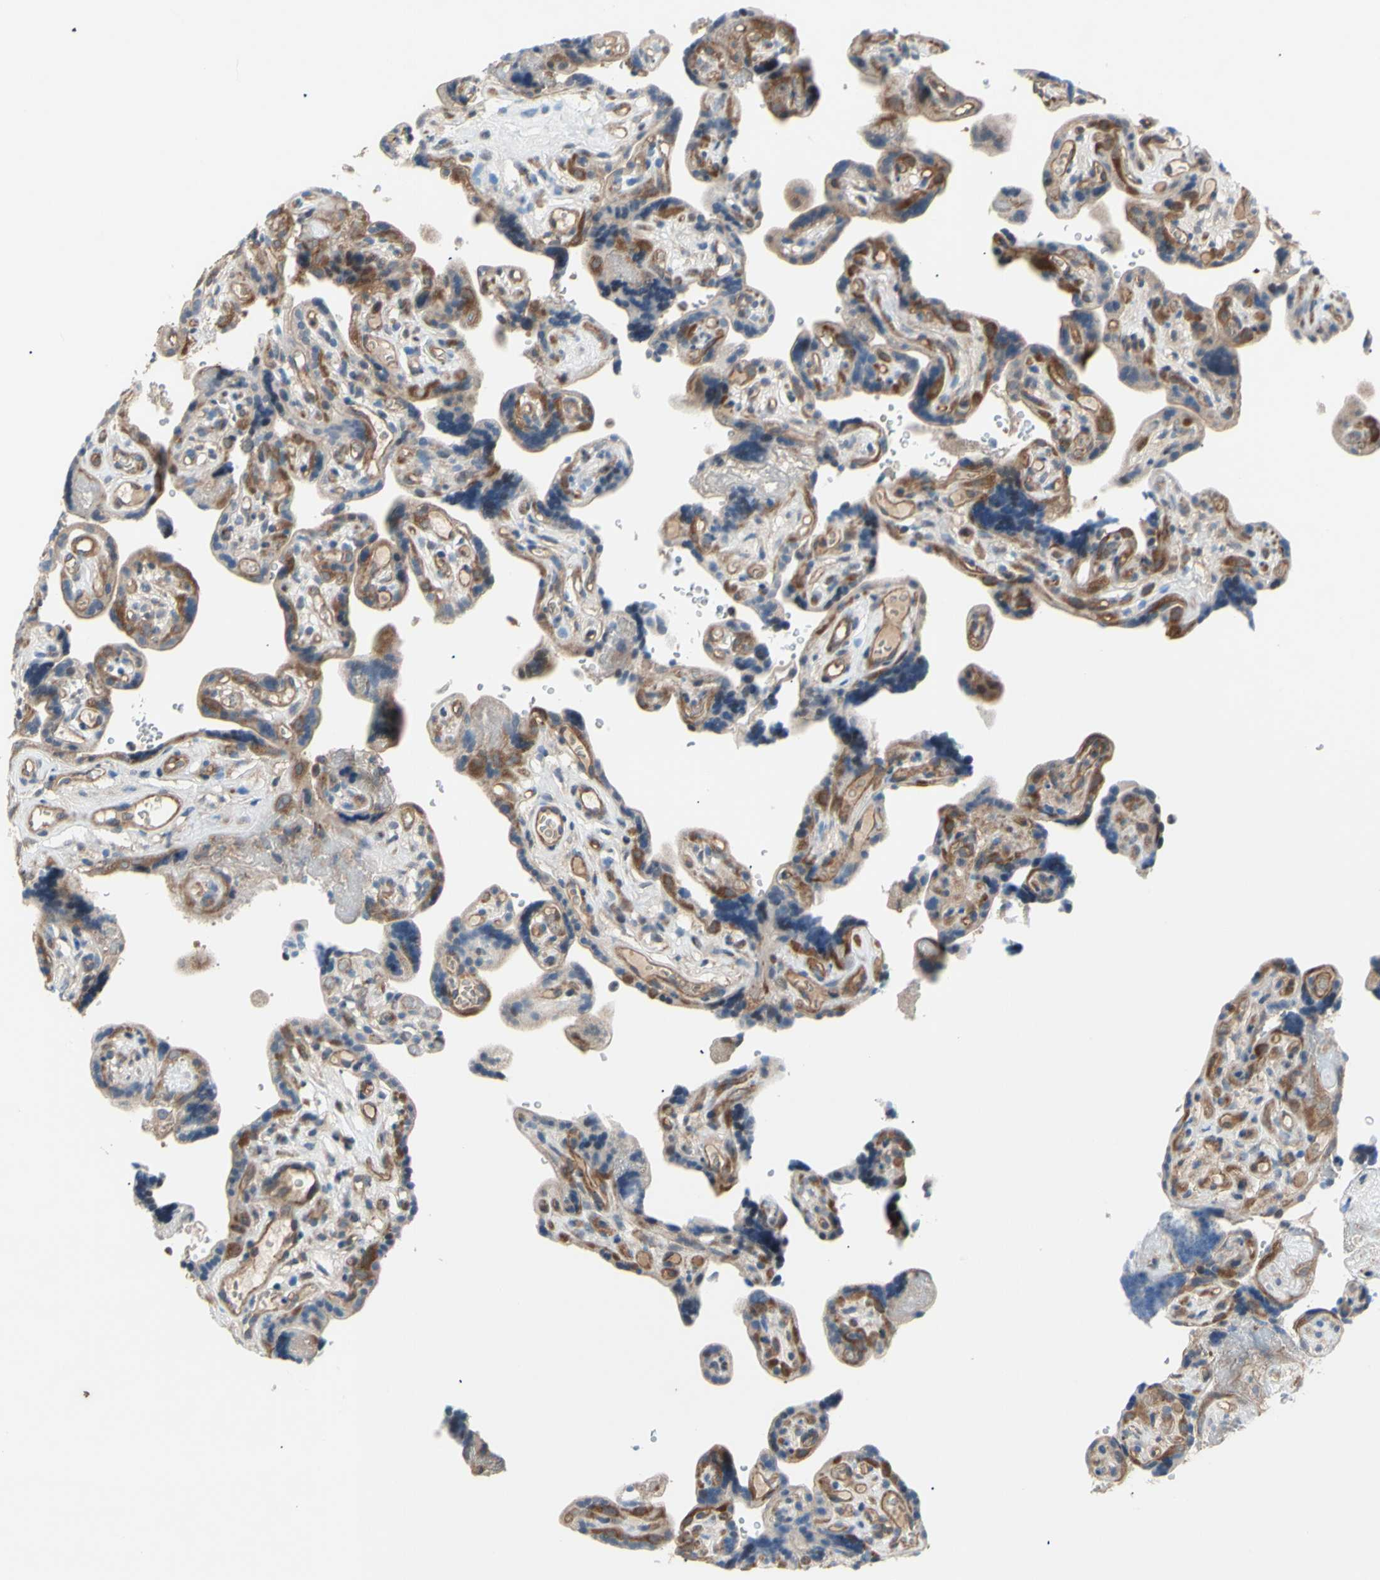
{"staining": {"intensity": "moderate", "quantity": ">75%", "location": "cytoplasmic/membranous"}, "tissue": "placenta", "cell_type": "Decidual cells", "image_type": "normal", "snomed": [{"axis": "morphology", "description": "Normal tissue, NOS"}, {"axis": "topography", "description": "Placenta"}], "caption": "Benign placenta exhibits moderate cytoplasmic/membranous expression in approximately >75% of decidual cells, visualized by immunohistochemistry. The staining was performed using DAB to visualize the protein expression in brown, while the nuclei were stained in blue with hematoxylin (Magnification: 20x).", "gene": "DYNLRB1", "patient": {"sex": "female", "age": 30}}